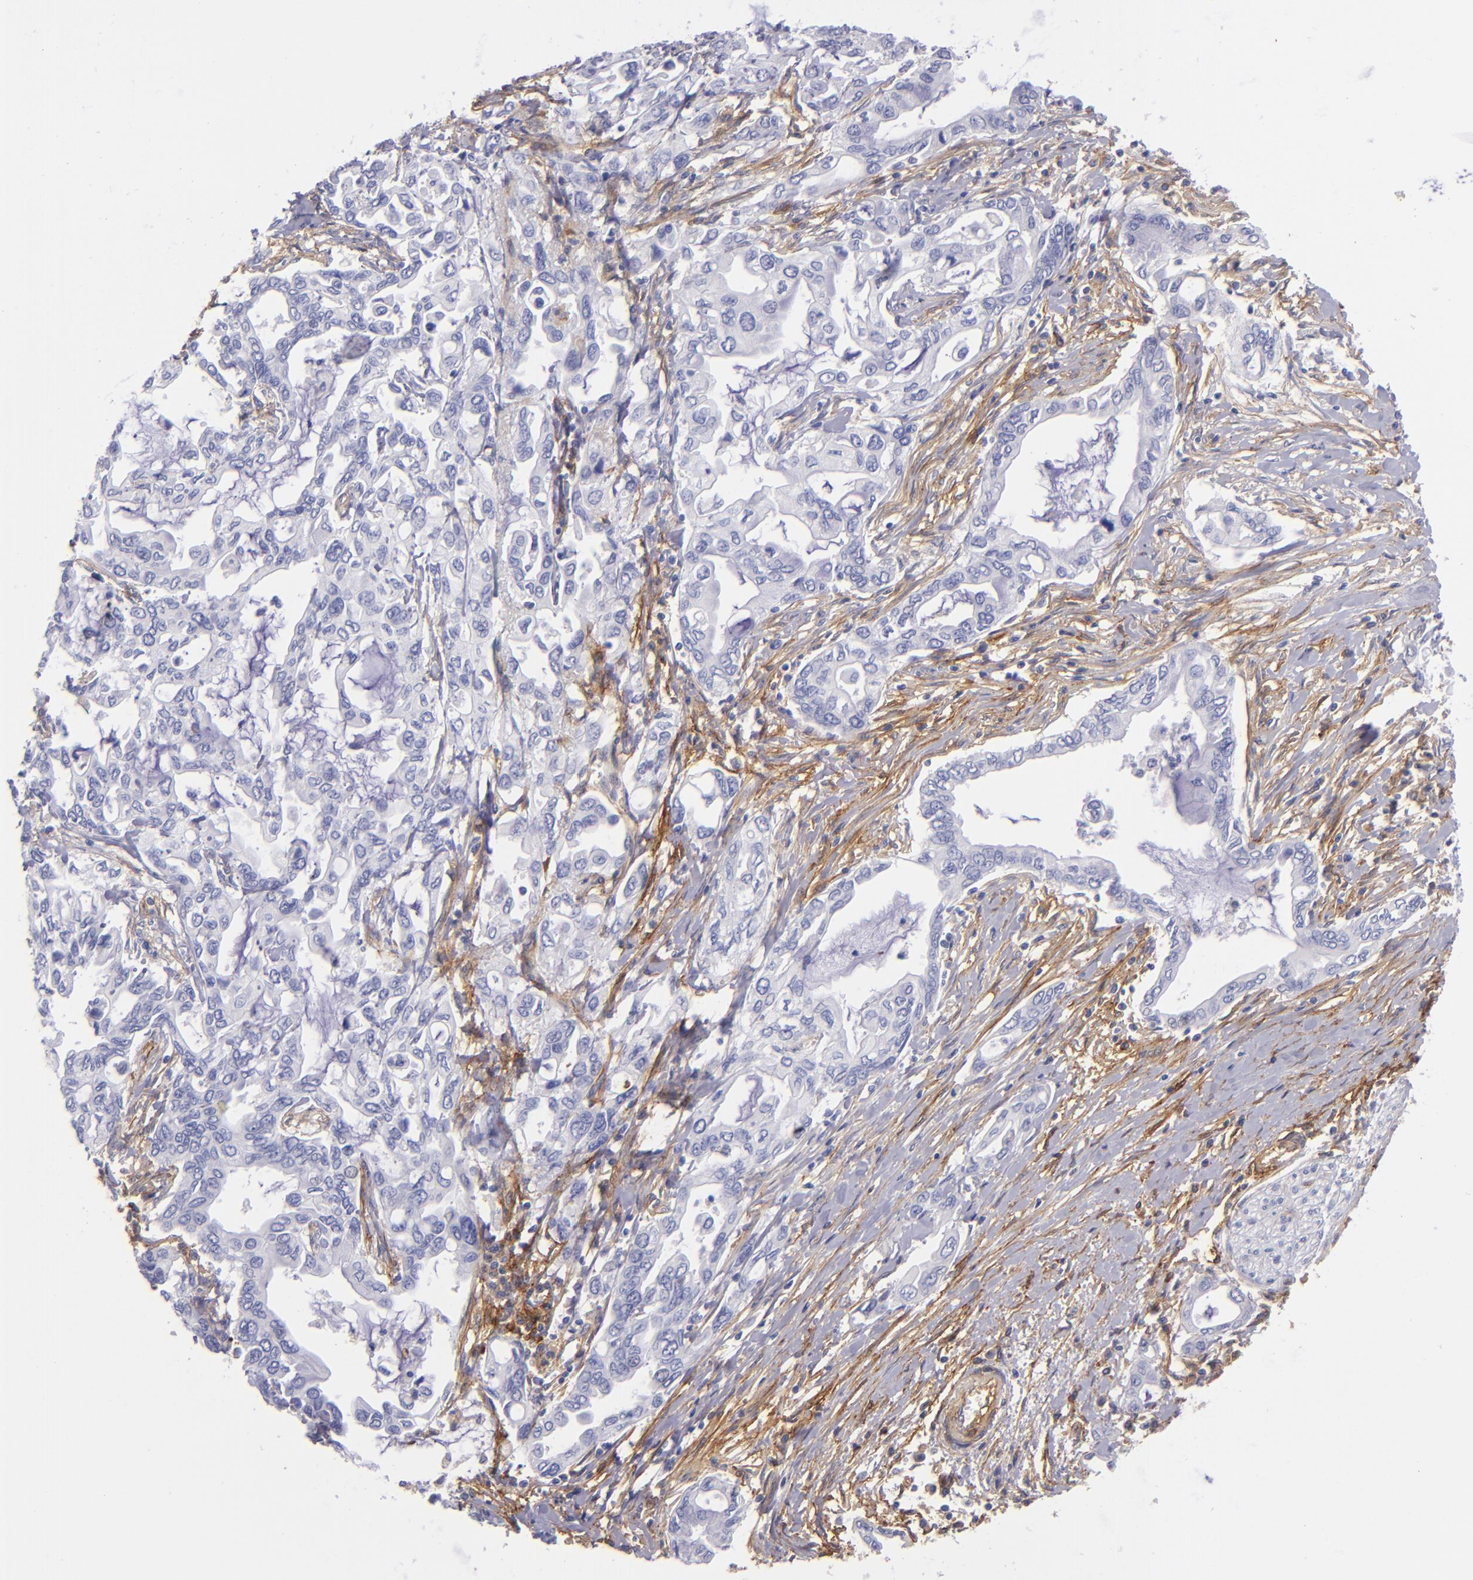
{"staining": {"intensity": "negative", "quantity": "none", "location": "none"}, "tissue": "pancreatic cancer", "cell_type": "Tumor cells", "image_type": "cancer", "snomed": [{"axis": "morphology", "description": "Adenocarcinoma, NOS"}, {"axis": "topography", "description": "Pancreas"}], "caption": "A histopathology image of human pancreatic cancer is negative for staining in tumor cells.", "gene": "ENTPD1", "patient": {"sex": "female", "age": 57}}